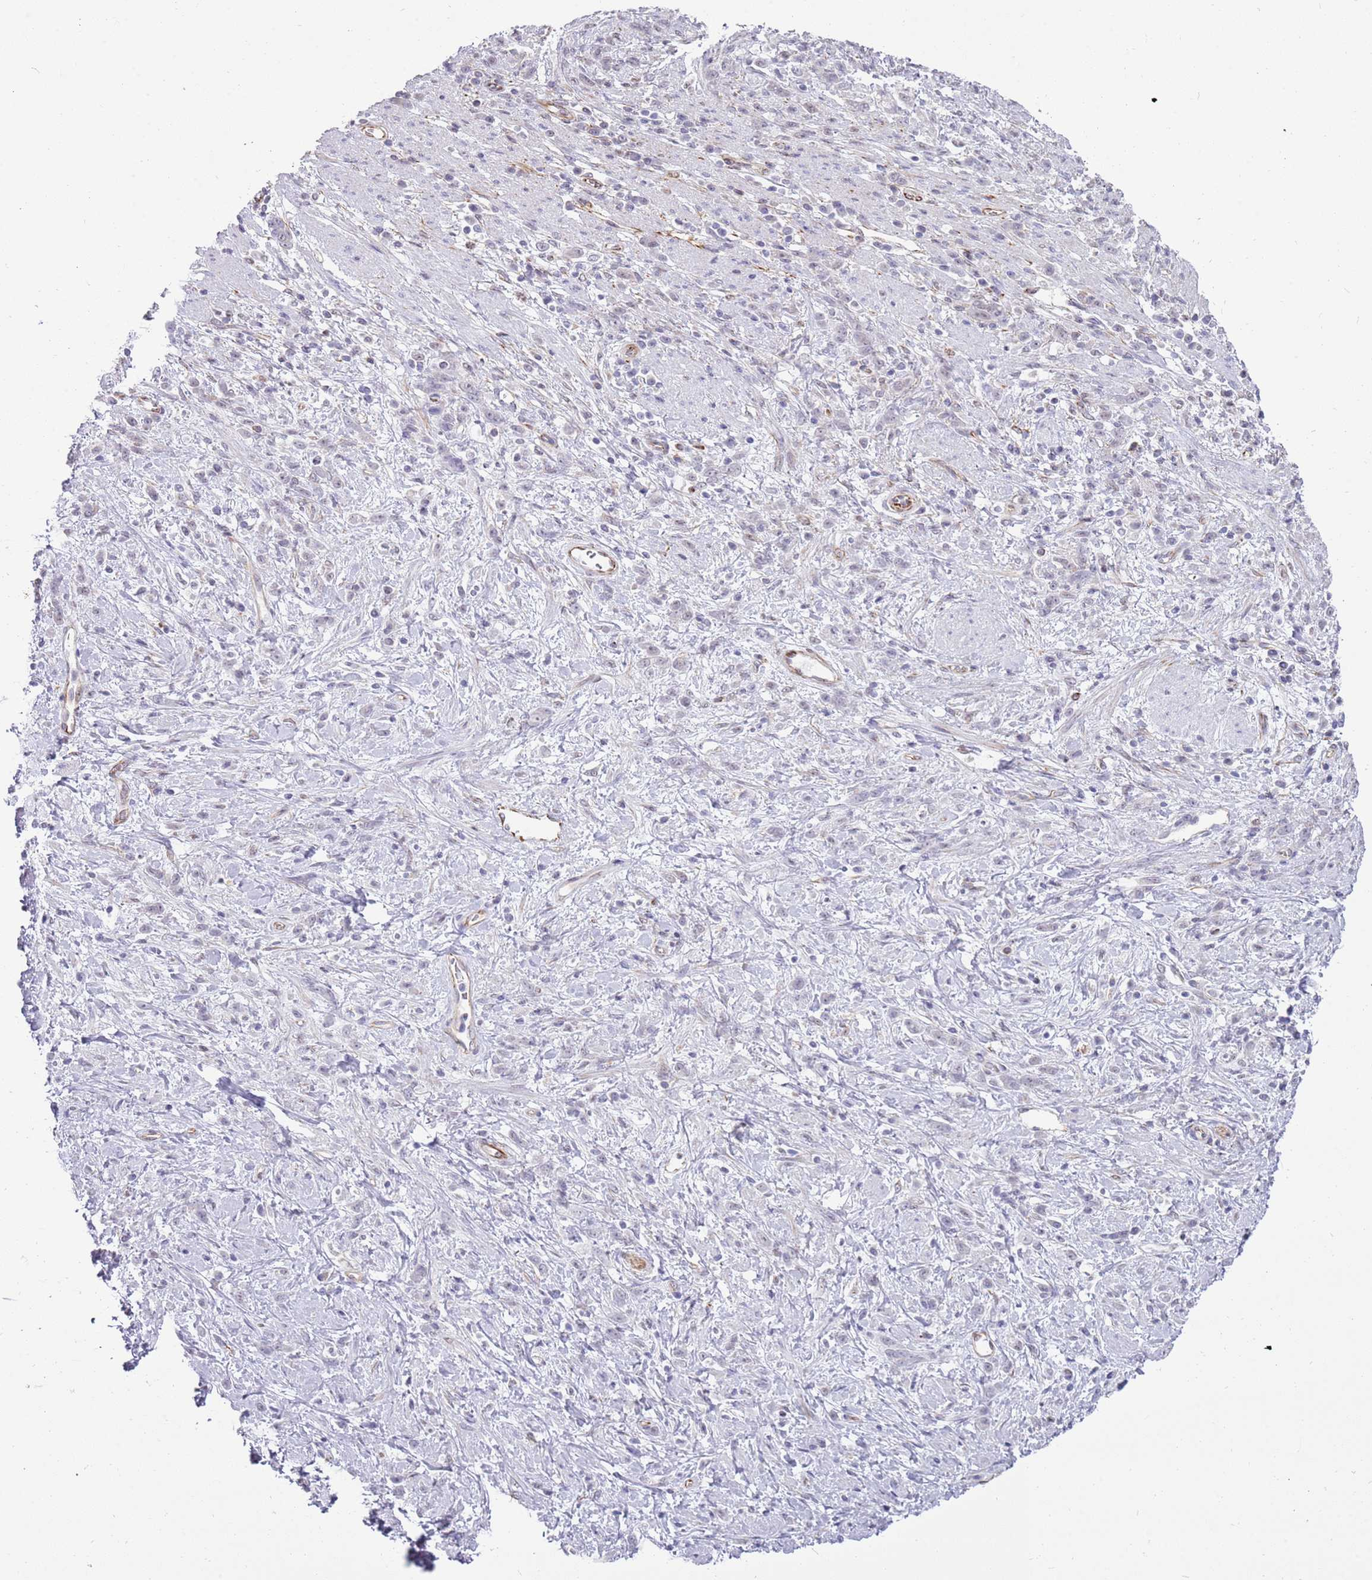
{"staining": {"intensity": "negative", "quantity": "none", "location": "none"}, "tissue": "stomach cancer", "cell_type": "Tumor cells", "image_type": "cancer", "snomed": [{"axis": "morphology", "description": "Adenocarcinoma, NOS"}, {"axis": "topography", "description": "Stomach"}], "caption": "Immunohistochemistry (IHC) photomicrograph of neoplastic tissue: stomach adenocarcinoma stained with DAB reveals no significant protein positivity in tumor cells. (DAB (3,3'-diaminobenzidine) immunohistochemistry (IHC), high magnification).", "gene": "NBPF3", "patient": {"sex": "female", "age": 60}}